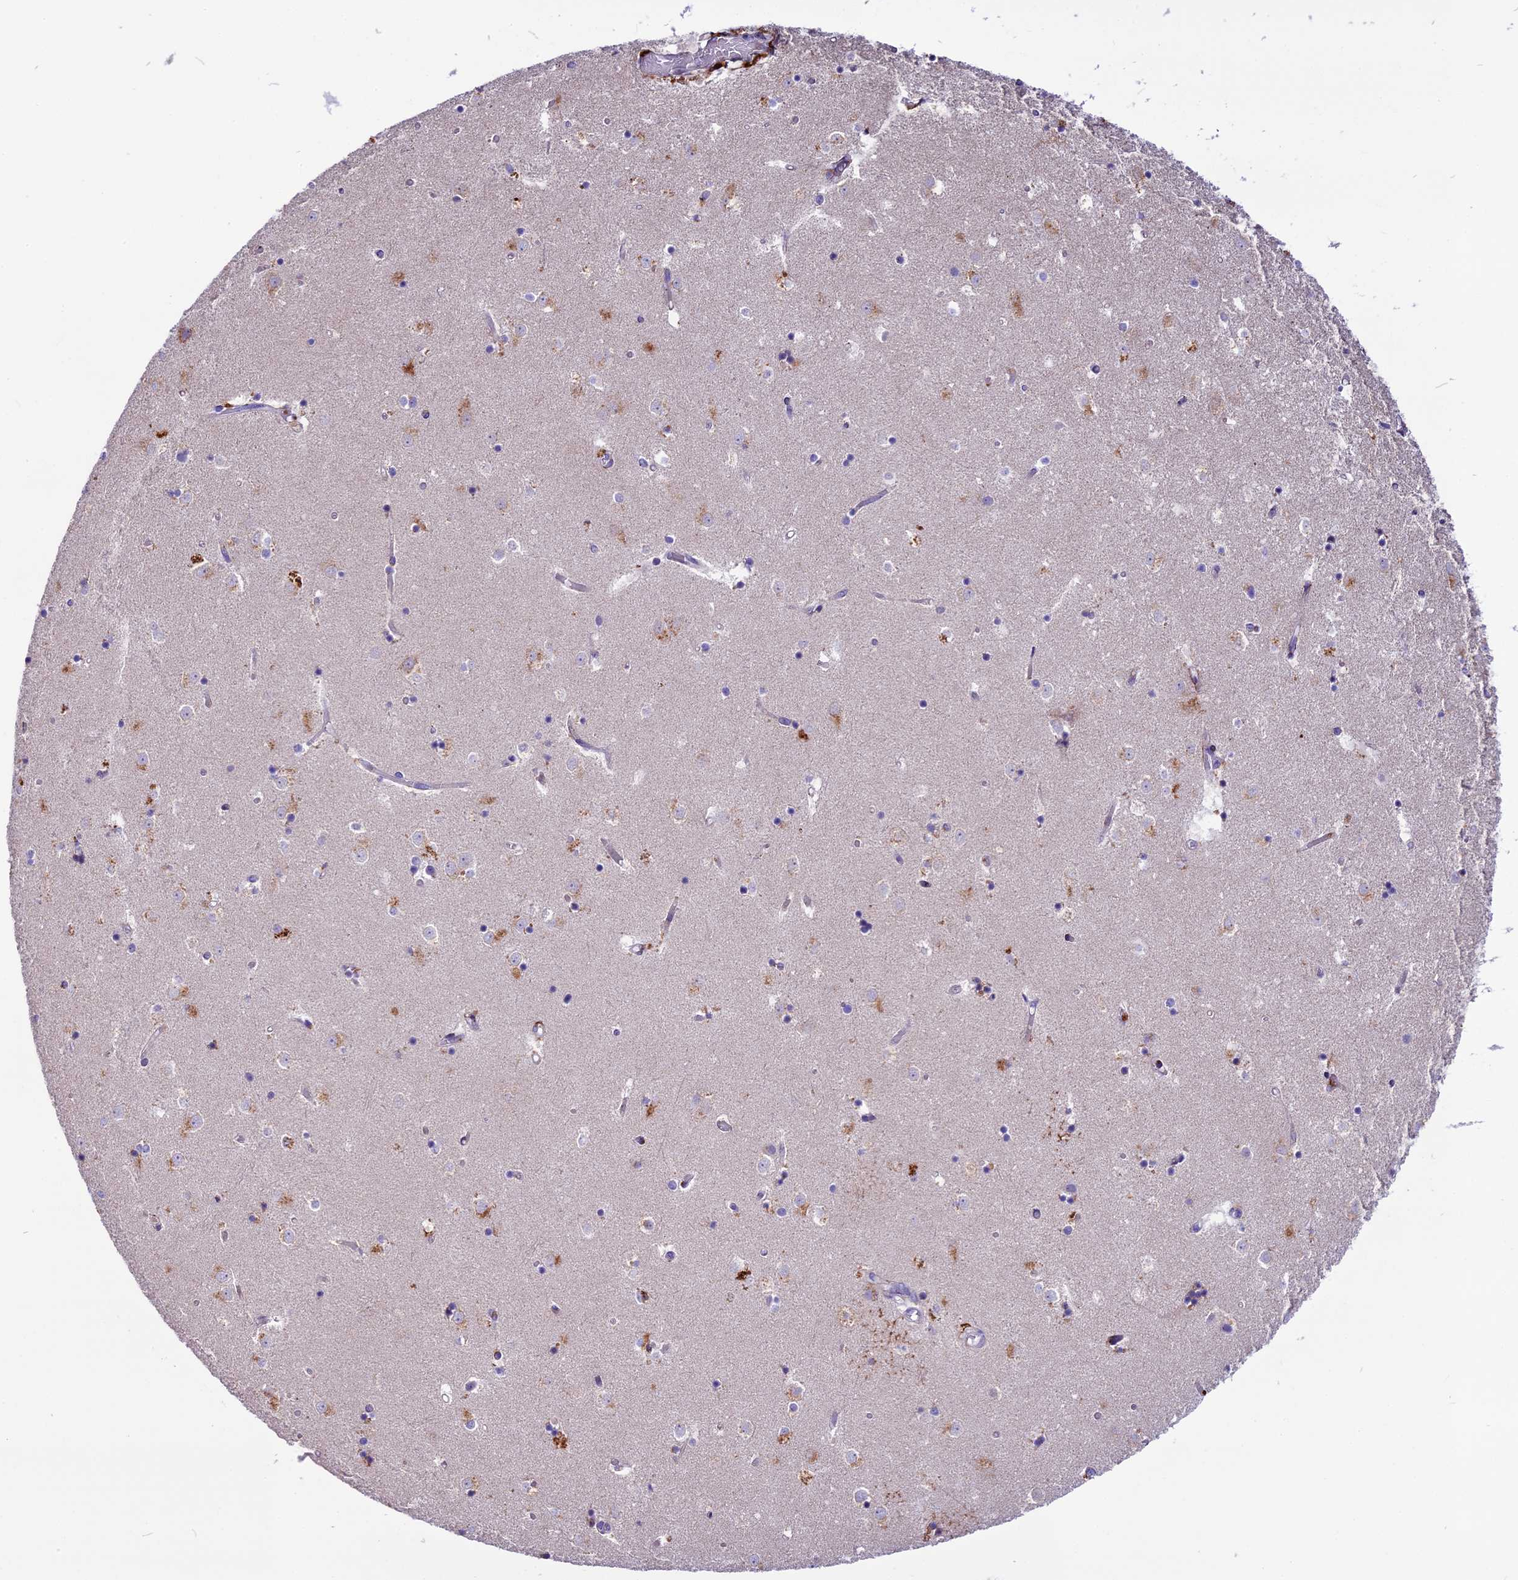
{"staining": {"intensity": "weak", "quantity": "<25%", "location": "cytoplasmic/membranous"}, "tissue": "caudate", "cell_type": "Glial cells", "image_type": "normal", "snomed": [{"axis": "morphology", "description": "Normal tissue, NOS"}, {"axis": "topography", "description": "Lateral ventricle wall"}], "caption": "Benign caudate was stained to show a protein in brown. There is no significant positivity in glial cells. Brightfield microscopy of immunohistochemistry (IHC) stained with DAB (3,3'-diaminobenzidine) (brown) and hematoxylin (blue), captured at high magnification.", "gene": "THRSP", "patient": {"sex": "female", "age": 52}}